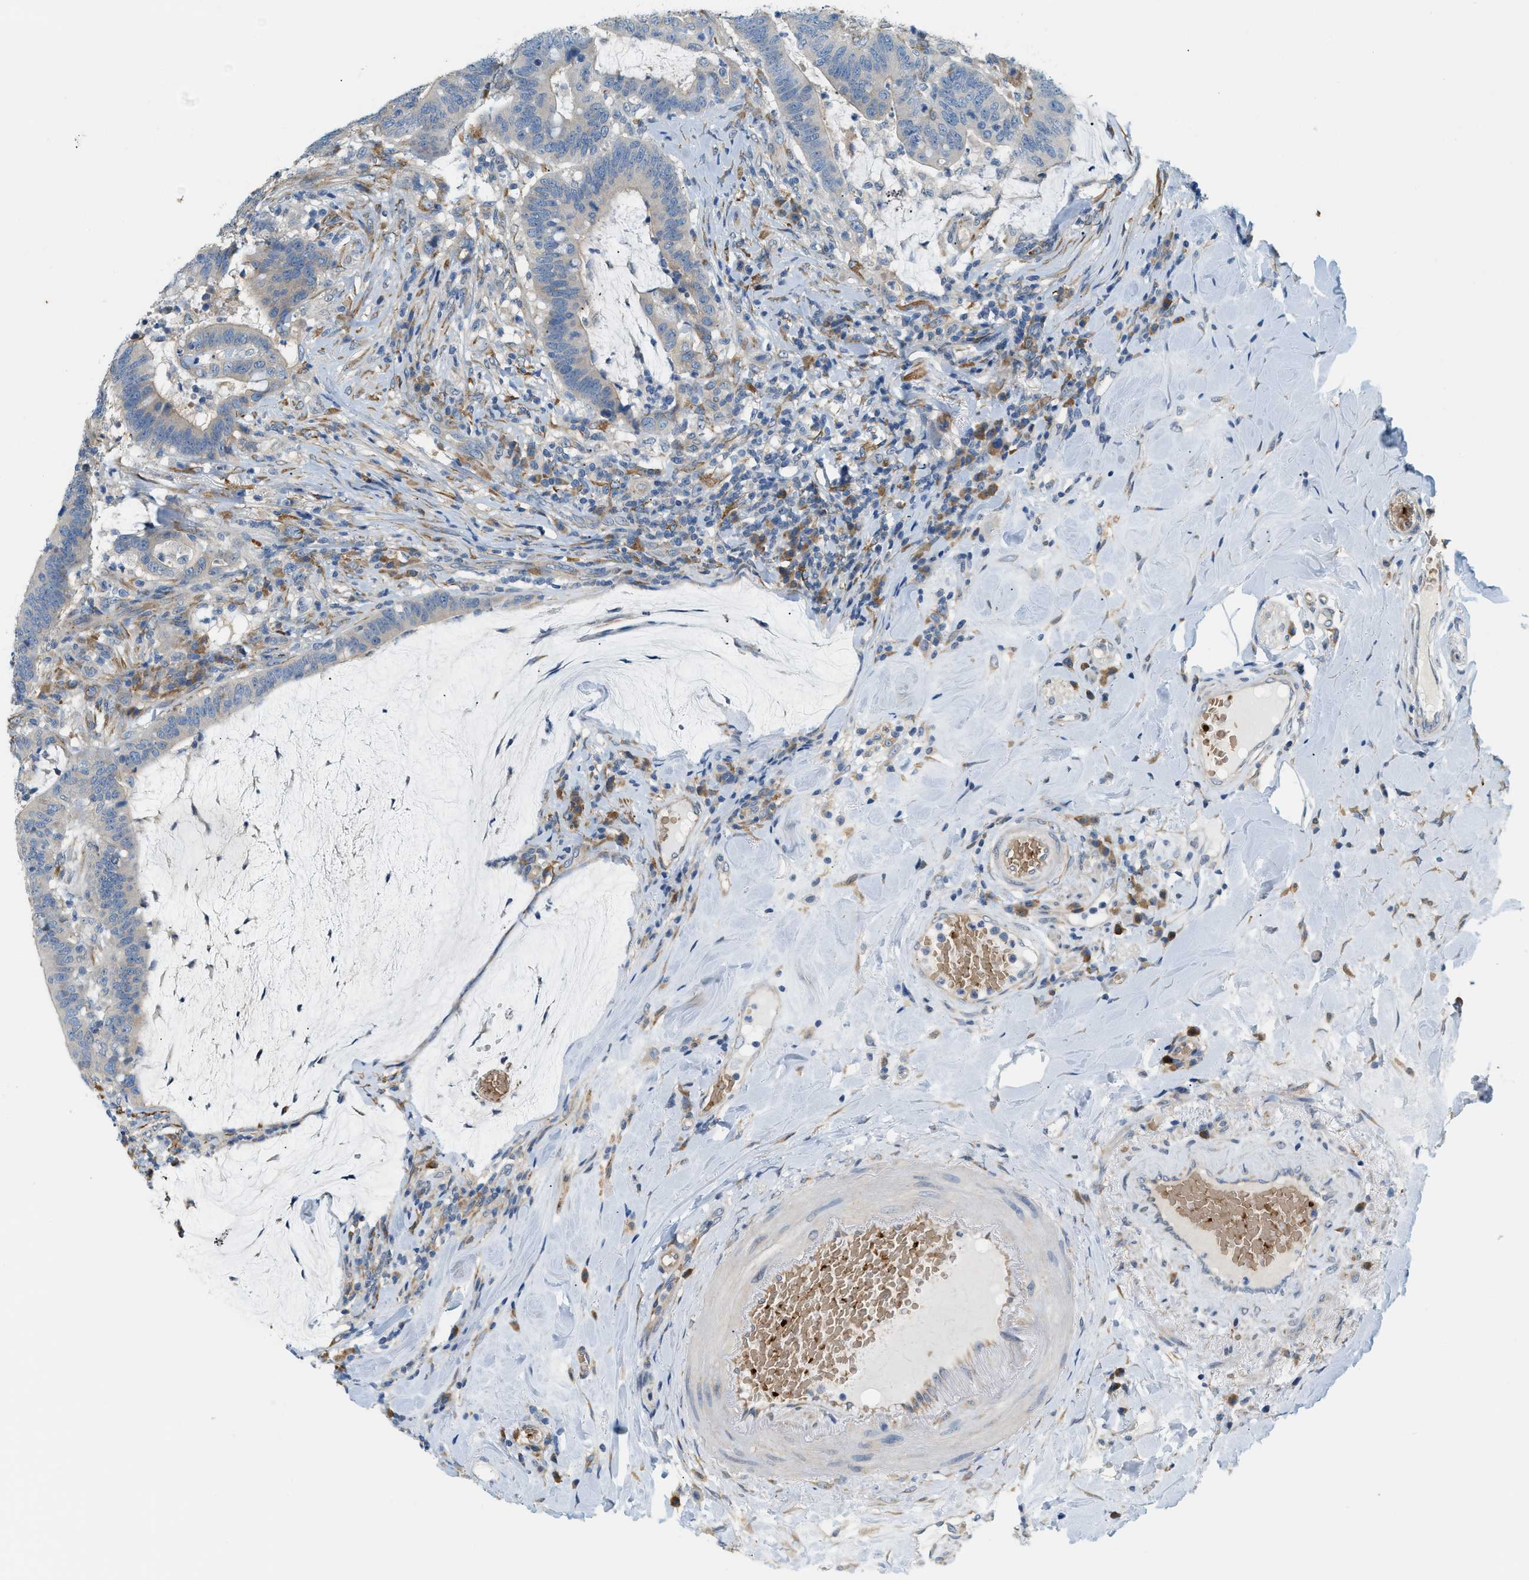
{"staining": {"intensity": "weak", "quantity": "25%-75%", "location": "cytoplasmic/membranous"}, "tissue": "colorectal cancer", "cell_type": "Tumor cells", "image_type": "cancer", "snomed": [{"axis": "morphology", "description": "Normal tissue, NOS"}, {"axis": "morphology", "description": "Adenocarcinoma, NOS"}, {"axis": "topography", "description": "Colon"}], "caption": "Immunohistochemistry histopathology image of human adenocarcinoma (colorectal) stained for a protein (brown), which demonstrates low levels of weak cytoplasmic/membranous expression in about 25%-75% of tumor cells.", "gene": "CYTH2", "patient": {"sex": "female", "age": 66}}